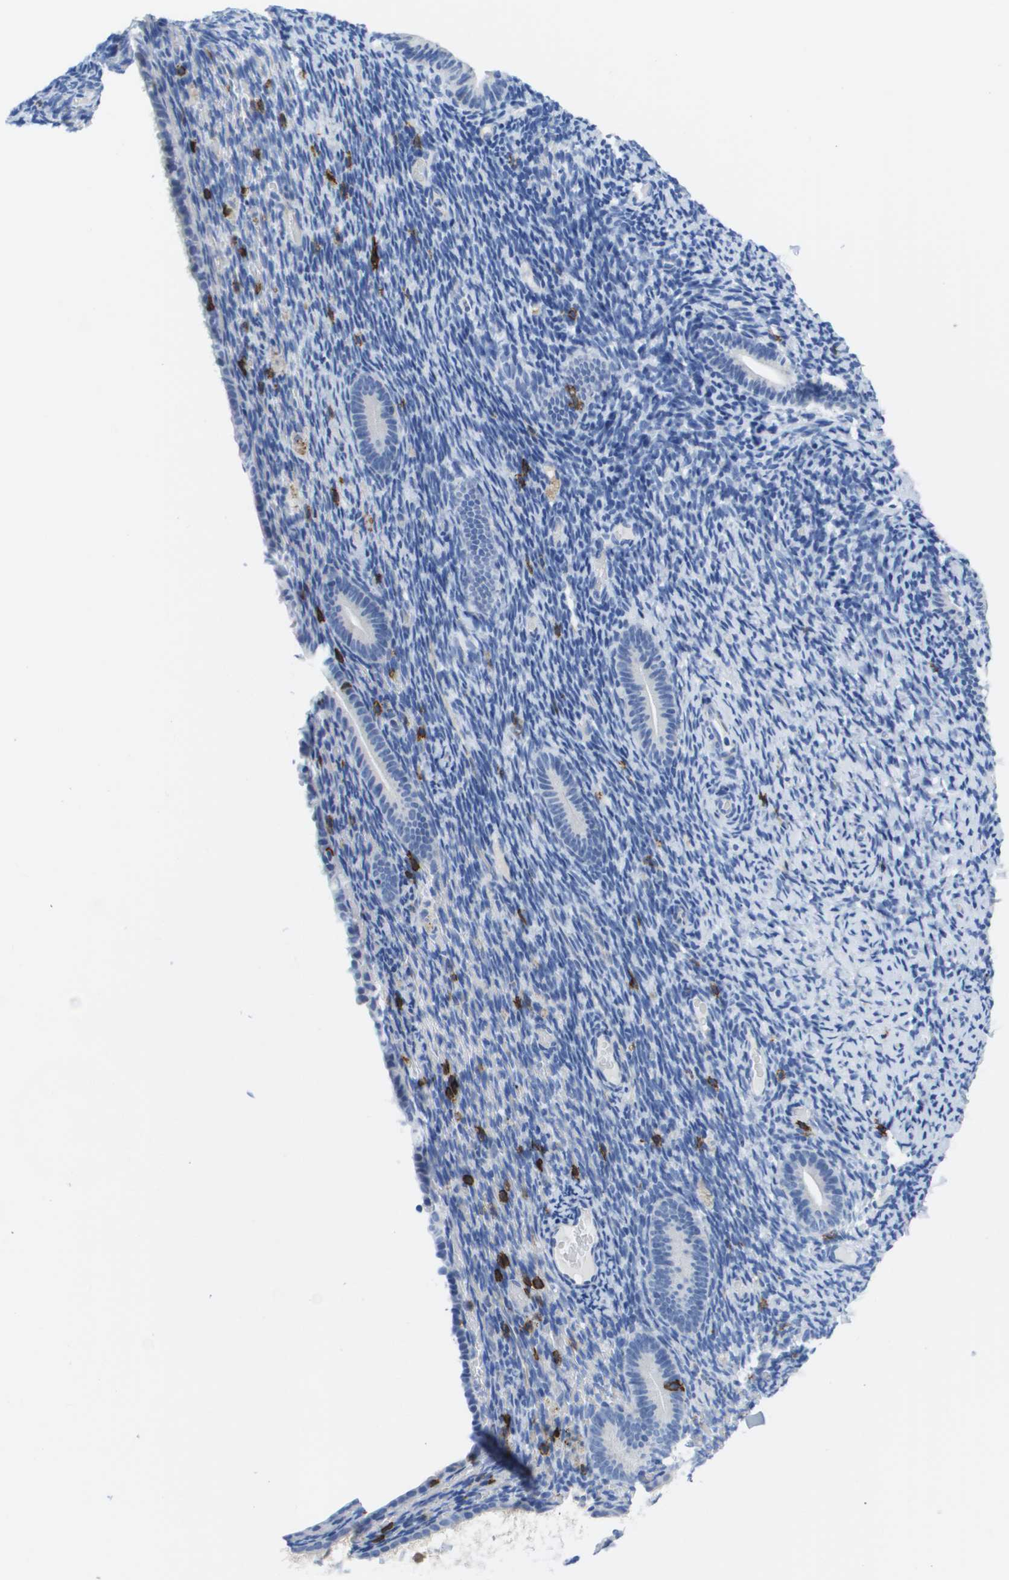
{"staining": {"intensity": "negative", "quantity": "none", "location": "none"}, "tissue": "endometrium", "cell_type": "Cells in endometrial stroma", "image_type": "normal", "snomed": [{"axis": "morphology", "description": "Normal tissue, NOS"}, {"axis": "topography", "description": "Endometrium"}], "caption": "A high-resolution micrograph shows immunohistochemistry (IHC) staining of normal endometrium, which reveals no significant positivity in cells in endometrial stroma.", "gene": "MS4A1", "patient": {"sex": "female", "age": 51}}